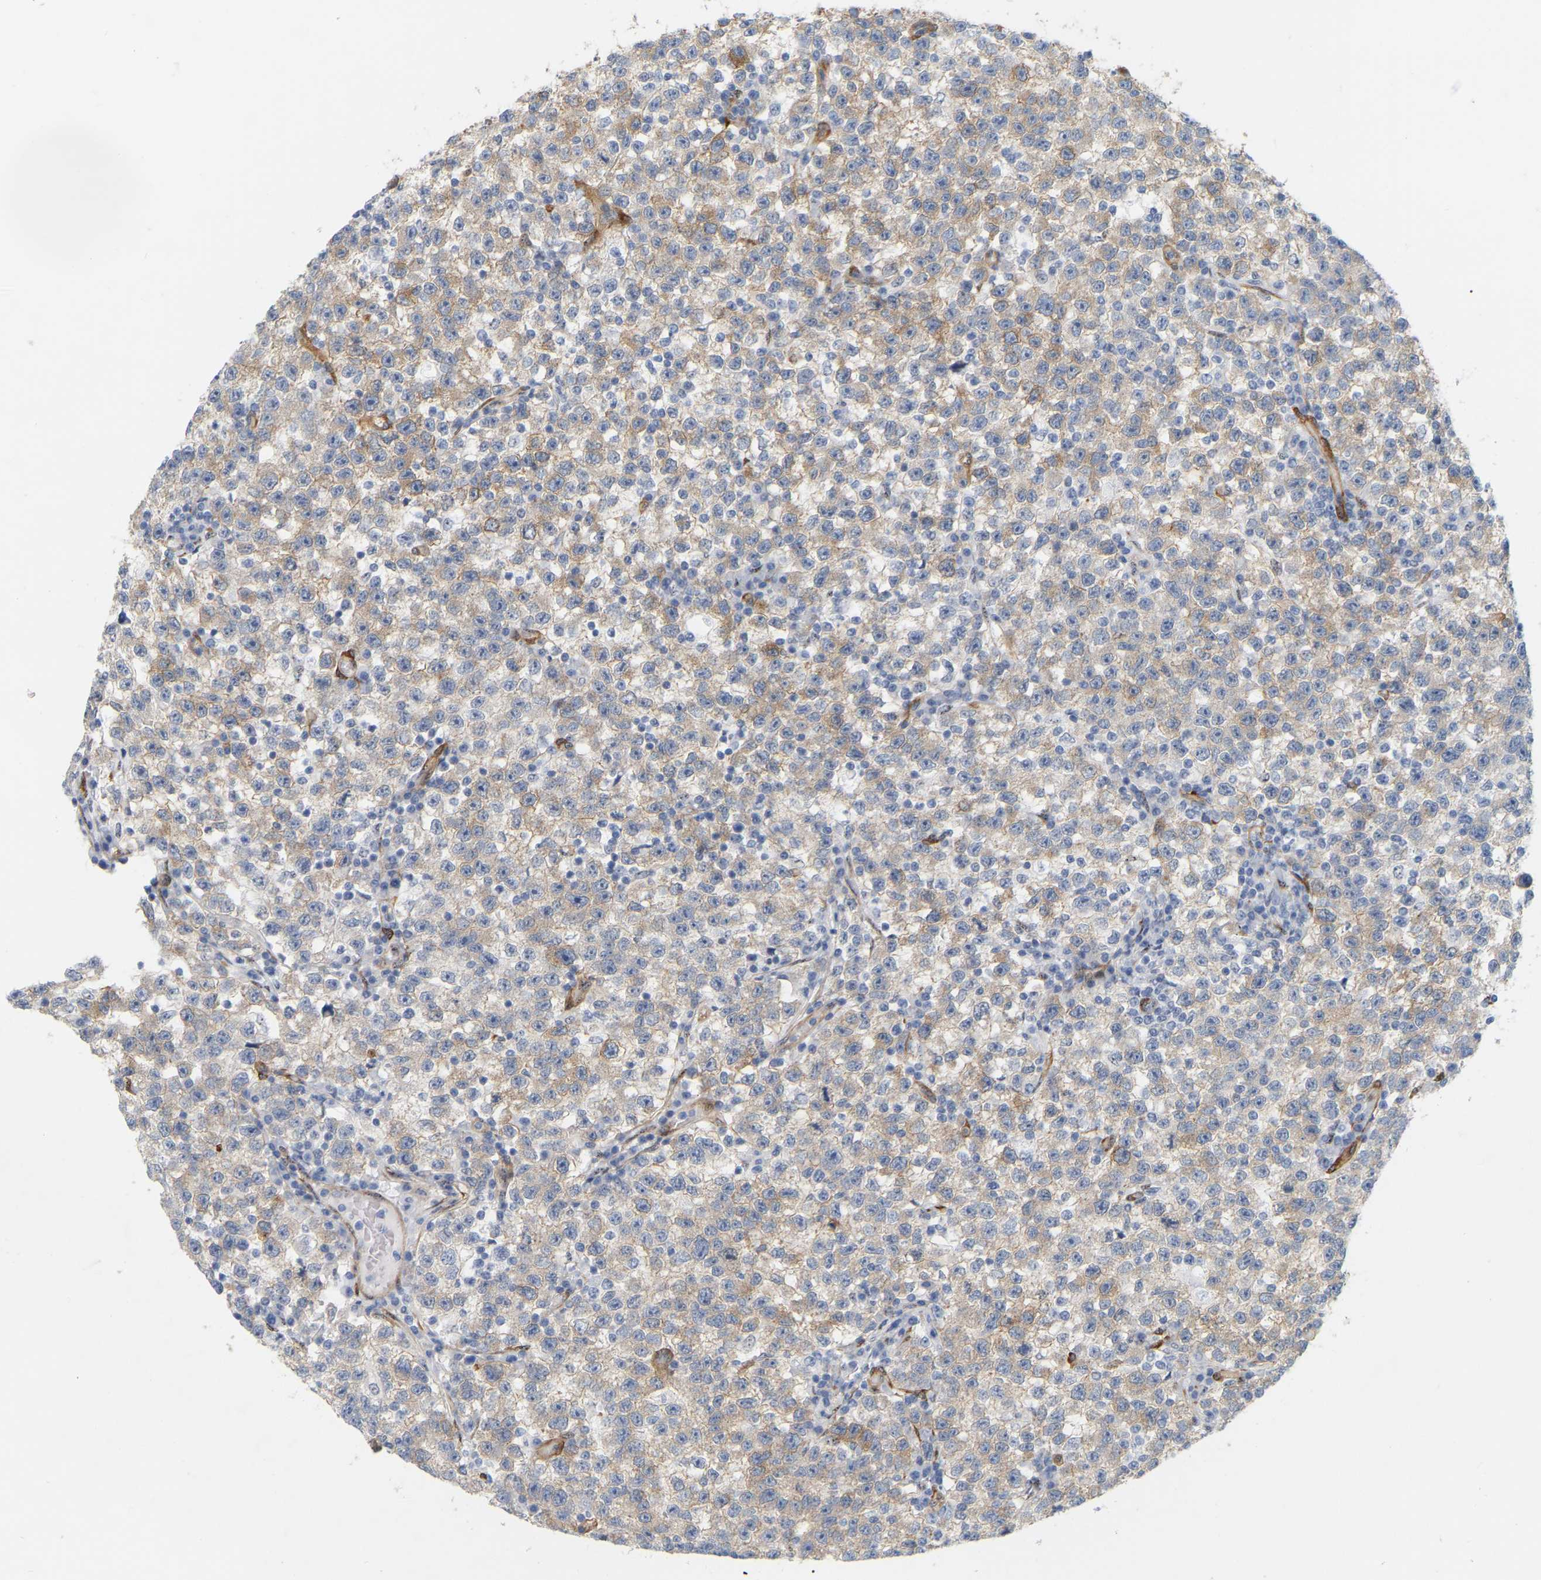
{"staining": {"intensity": "weak", "quantity": ">75%", "location": "cytoplasmic/membranous"}, "tissue": "testis cancer", "cell_type": "Tumor cells", "image_type": "cancer", "snomed": [{"axis": "morphology", "description": "Seminoma, NOS"}, {"axis": "topography", "description": "Testis"}], "caption": "Immunohistochemical staining of human seminoma (testis) exhibits low levels of weak cytoplasmic/membranous protein positivity in approximately >75% of tumor cells.", "gene": "RAPH1", "patient": {"sex": "male", "age": 22}}